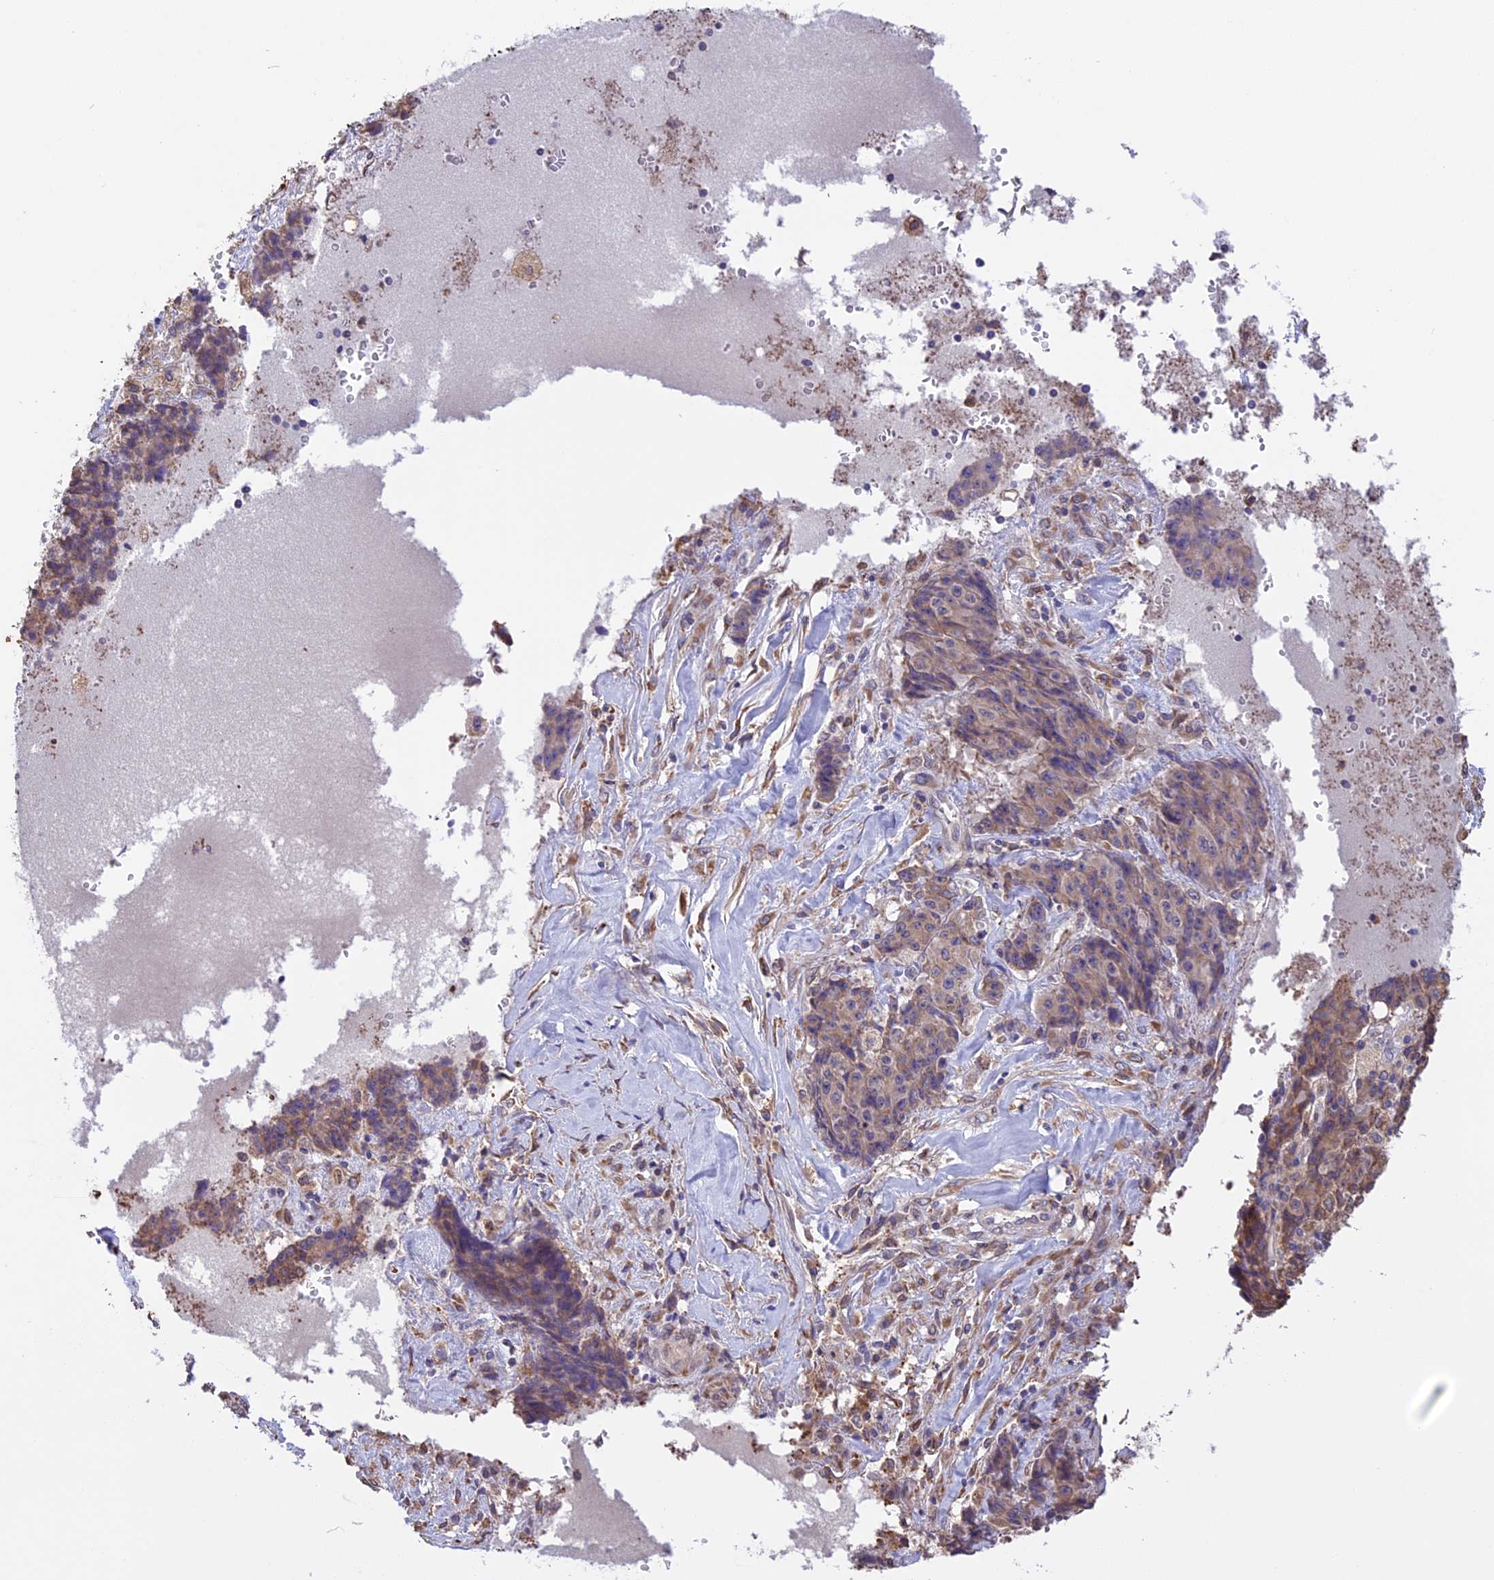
{"staining": {"intensity": "weak", "quantity": ">75%", "location": "cytoplasmic/membranous"}, "tissue": "ovarian cancer", "cell_type": "Tumor cells", "image_type": "cancer", "snomed": [{"axis": "morphology", "description": "Carcinoma, endometroid"}, {"axis": "topography", "description": "Ovary"}], "caption": "Human ovarian endometroid carcinoma stained with a protein marker reveals weak staining in tumor cells.", "gene": "DMRTA2", "patient": {"sex": "female", "age": 42}}